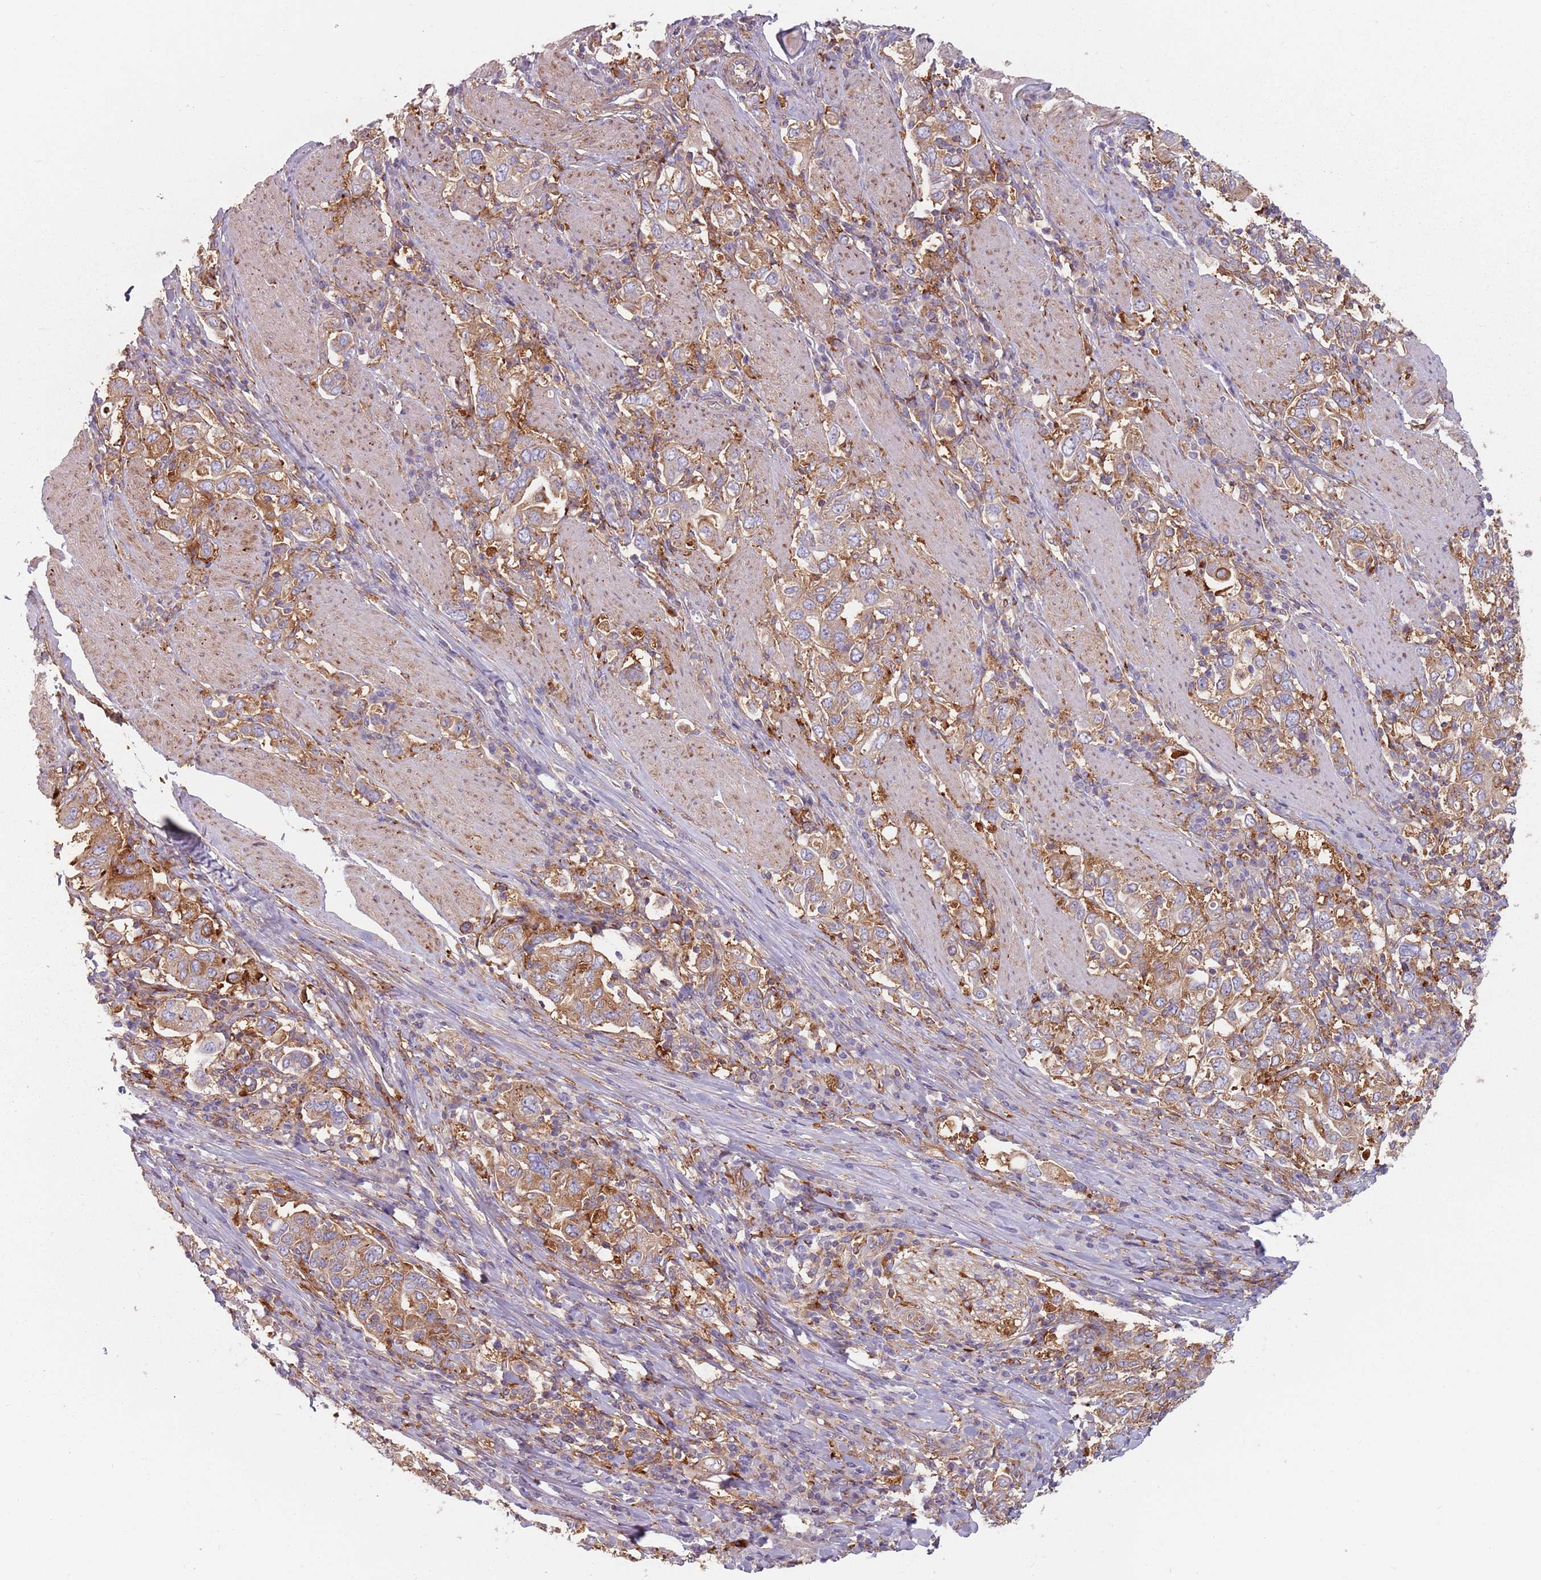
{"staining": {"intensity": "moderate", "quantity": ">75%", "location": "cytoplasmic/membranous"}, "tissue": "stomach cancer", "cell_type": "Tumor cells", "image_type": "cancer", "snomed": [{"axis": "morphology", "description": "Adenocarcinoma, NOS"}, {"axis": "topography", "description": "Stomach, upper"}], "caption": "This photomicrograph demonstrates IHC staining of stomach cancer (adenocarcinoma), with medium moderate cytoplasmic/membranous expression in approximately >75% of tumor cells.", "gene": "TPD52L2", "patient": {"sex": "male", "age": 62}}